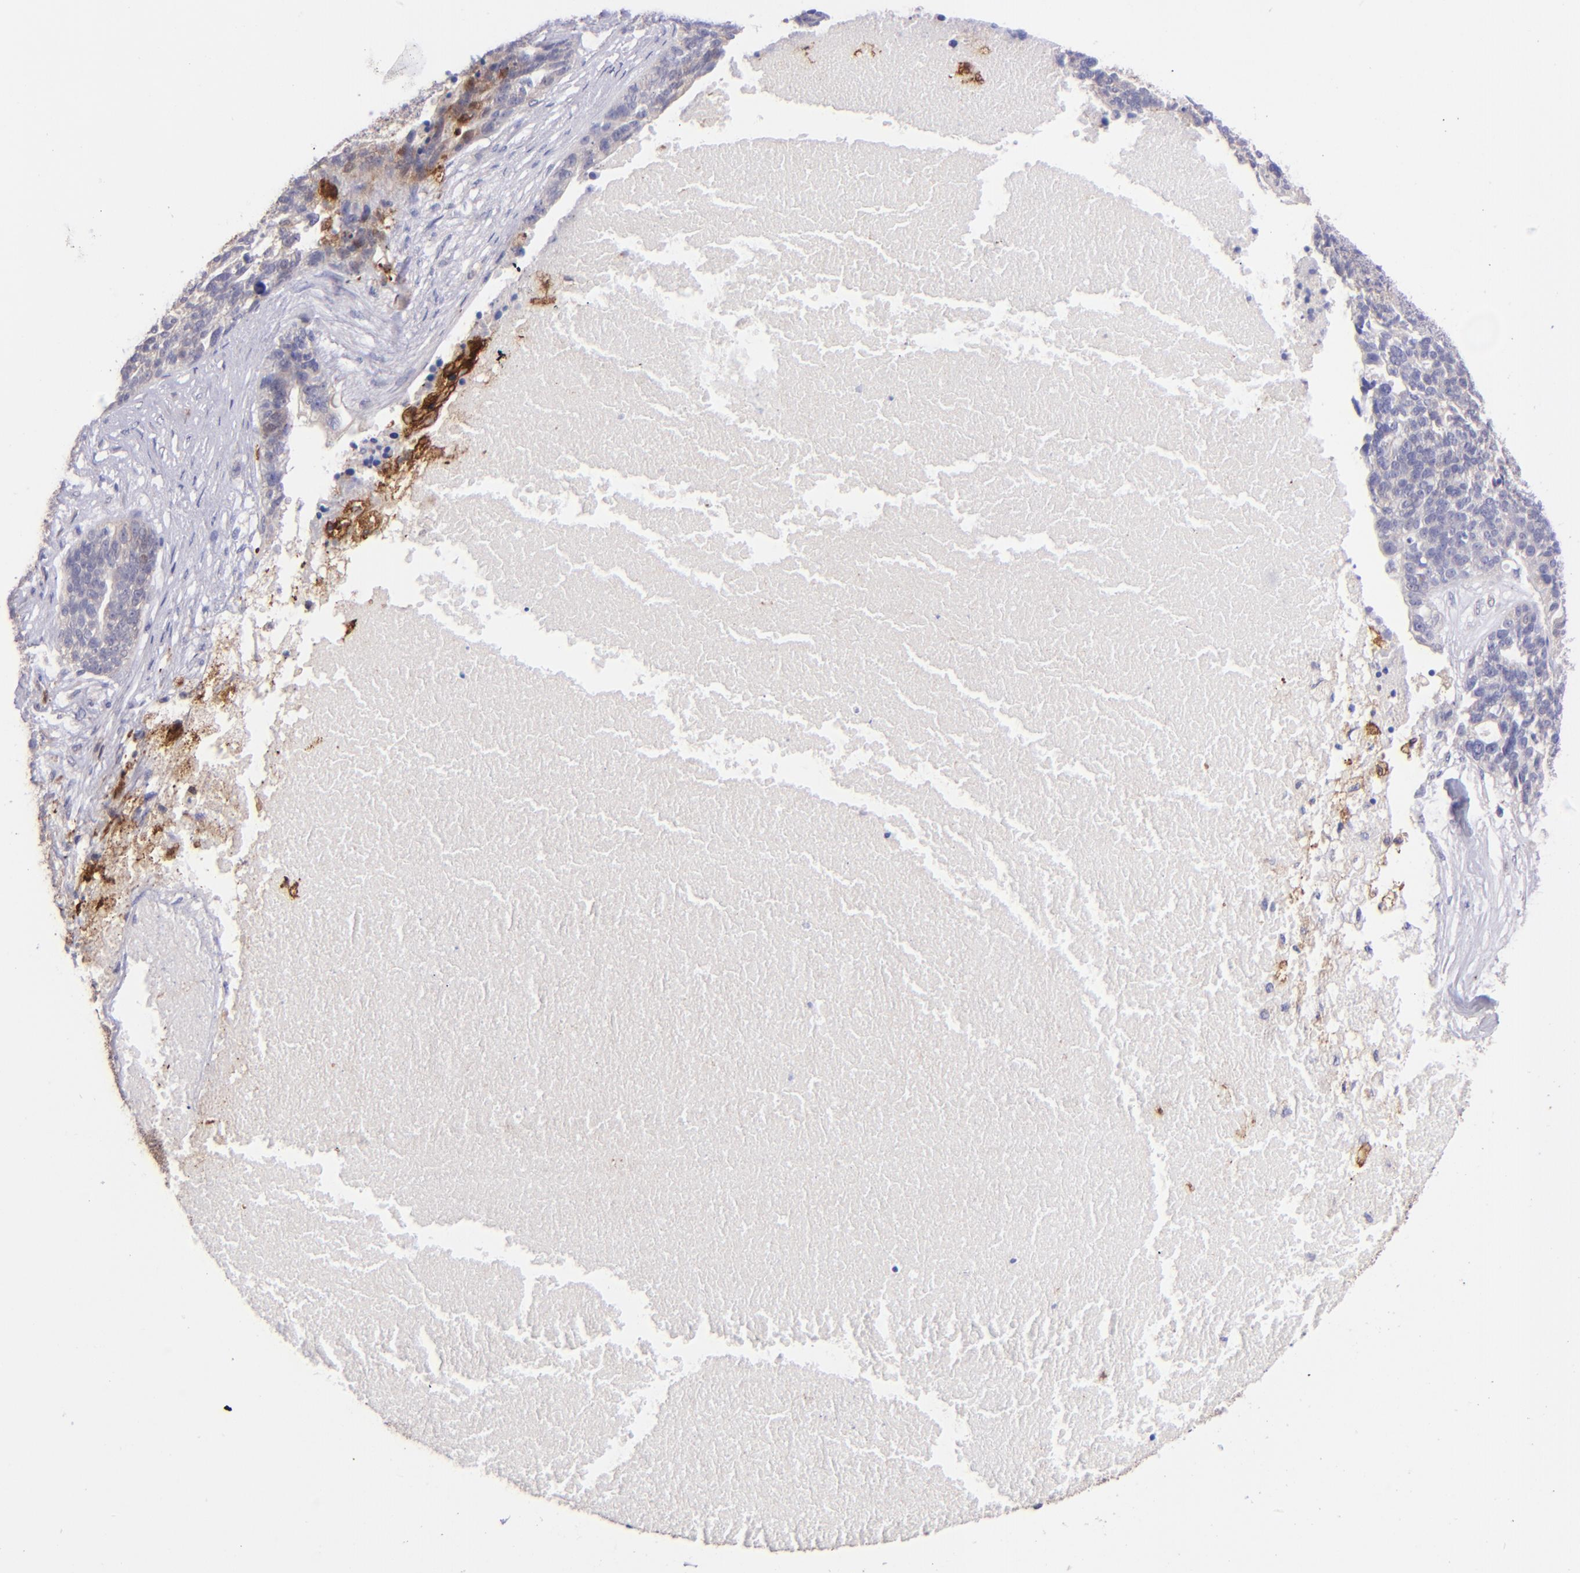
{"staining": {"intensity": "weak", "quantity": ">75%", "location": "cytoplasmic/membranous"}, "tissue": "ovarian cancer", "cell_type": "Tumor cells", "image_type": "cancer", "snomed": [{"axis": "morphology", "description": "Cystadenocarcinoma, serous, NOS"}, {"axis": "topography", "description": "Ovary"}], "caption": "This micrograph displays immunohistochemistry (IHC) staining of ovarian cancer, with low weak cytoplasmic/membranous positivity in about >75% of tumor cells.", "gene": "SH2D4A", "patient": {"sex": "female", "age": 59}}